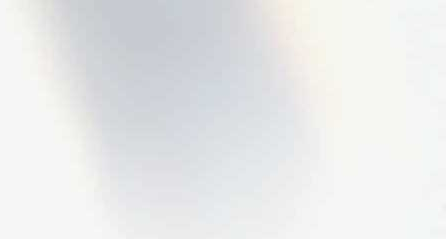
{"staining": {"intensity": "moderate", "quantity": "<25%", "location": "cytoplasmic/membranous,nuclear"}, "tissue": "glioma", "cell_type": "Tumor cells", "image_type": "cancer", "snomed": [{"axis": "morphology", "description": "Glioma, malignant, Low grade"}, {"axis": "topography", "description": "Brain"}], "caption": "Immunohistochemistry (IHC) micrograph of neoplastic tissue: glioma stained using immunohistochemistry exhibits low levels of moderate protein expression localized specifically in the cytoplasmic/membranous and nuclear of tumor cells, appearing as a cytoplasmic/membranous and nuclear brown color.", "gene": "MYC", "patient": {"sex": "female", "age": 46}}